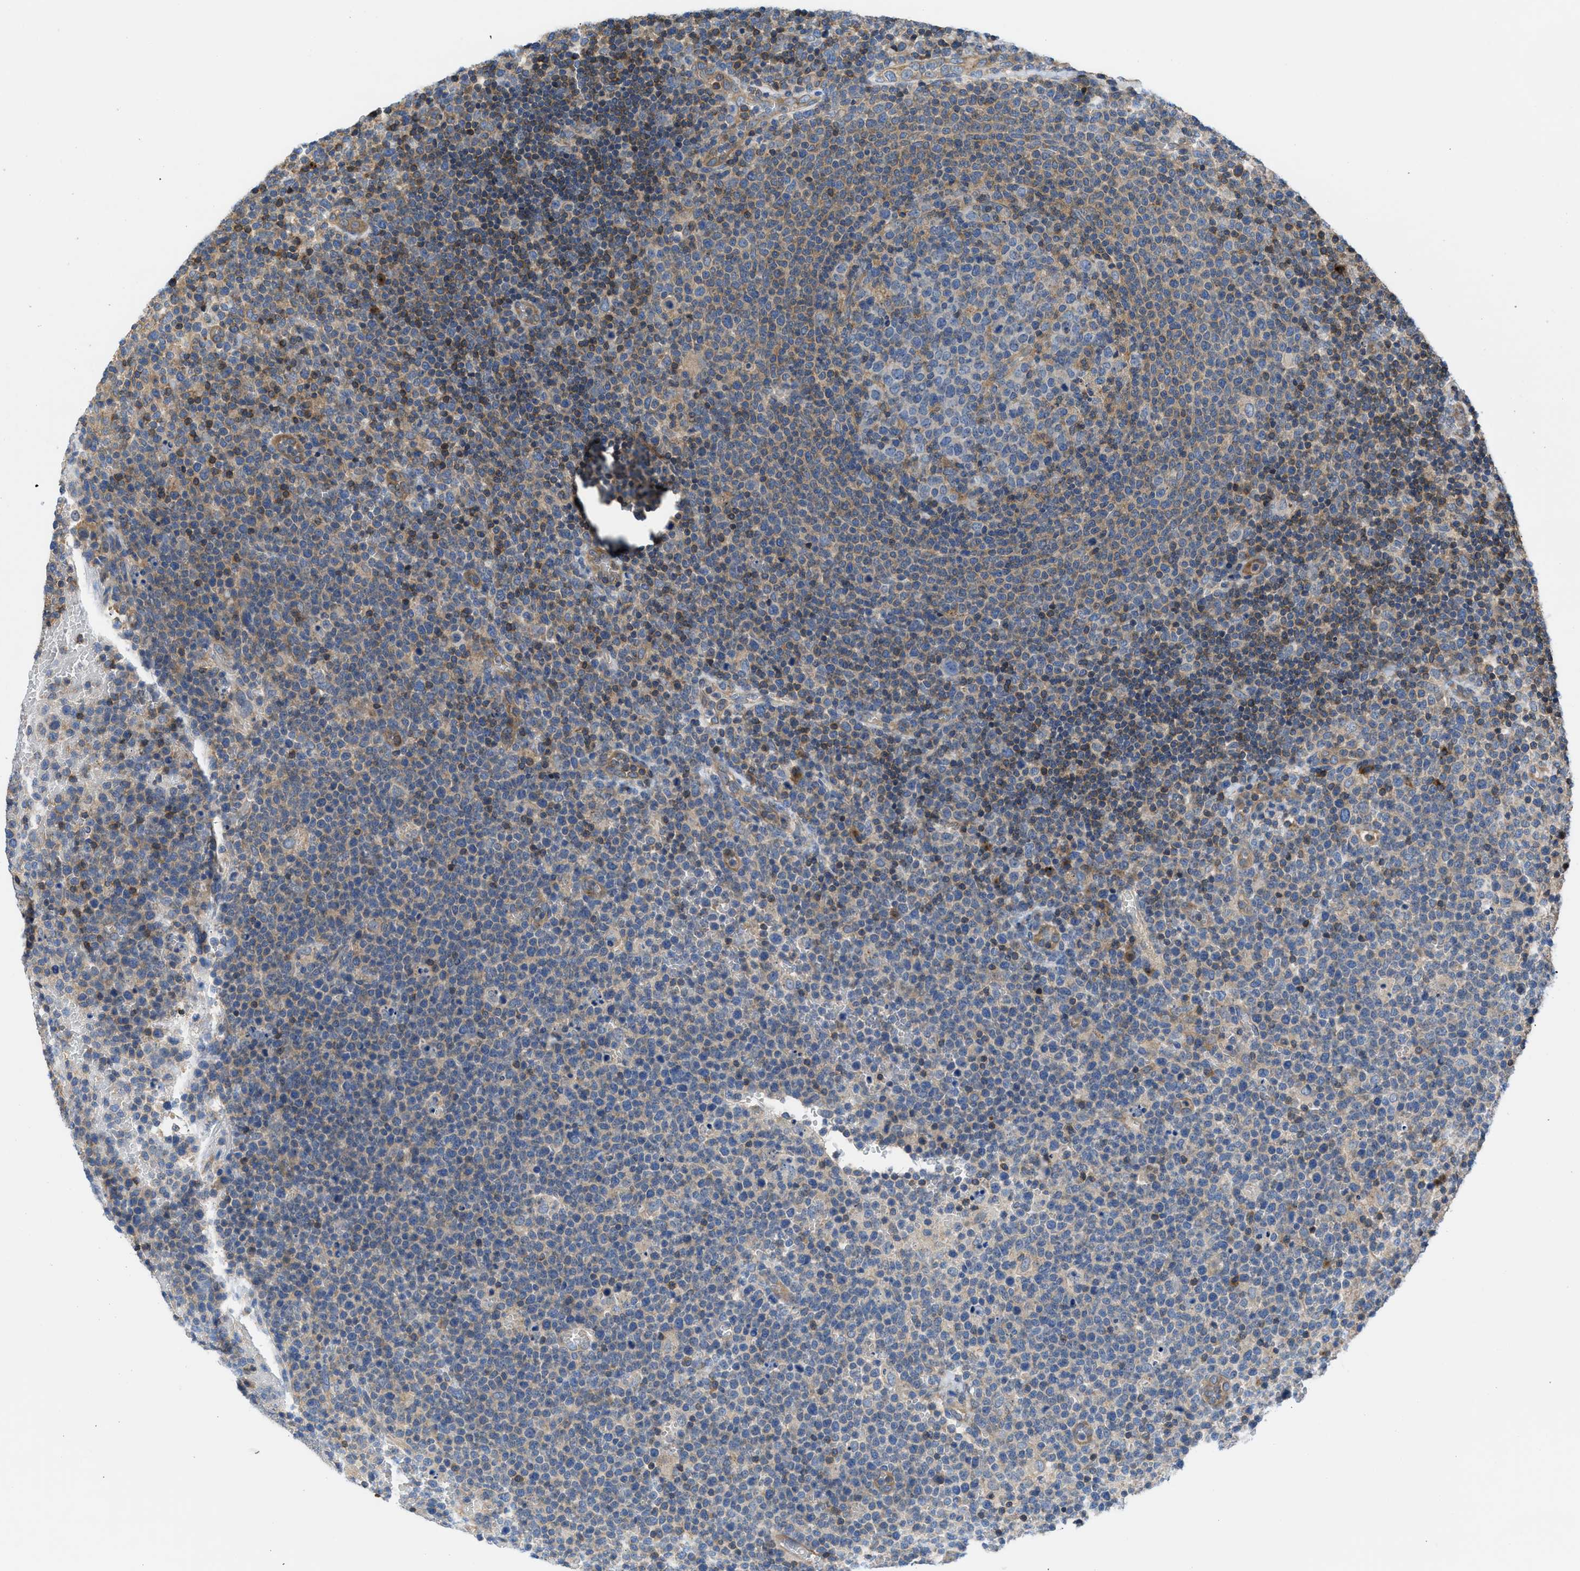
{"staining": {"intensity": "moderate", "quantity": "<25%", "location": "cytoplasmic/membranous"}, "tissue": "lymphoma", "cell_type": "Tumor cells", "image_type": "cancer", "snomed": [{"axis": "morphology", "description": "Malignant lymphoma, non-Hodgkin's type, High grade"}, {"axis": "topography", "description": "Lymph node"}], "caption": "Malignant lymphoma, non-Hodgkin's type (high-grade) stained for a protein (brown) displays moderate cytoplasmic/membranous positive staining in about <25% of tumor cells.", "gene": "CHKB", "patient": {"sex": "male", "age": 61}}